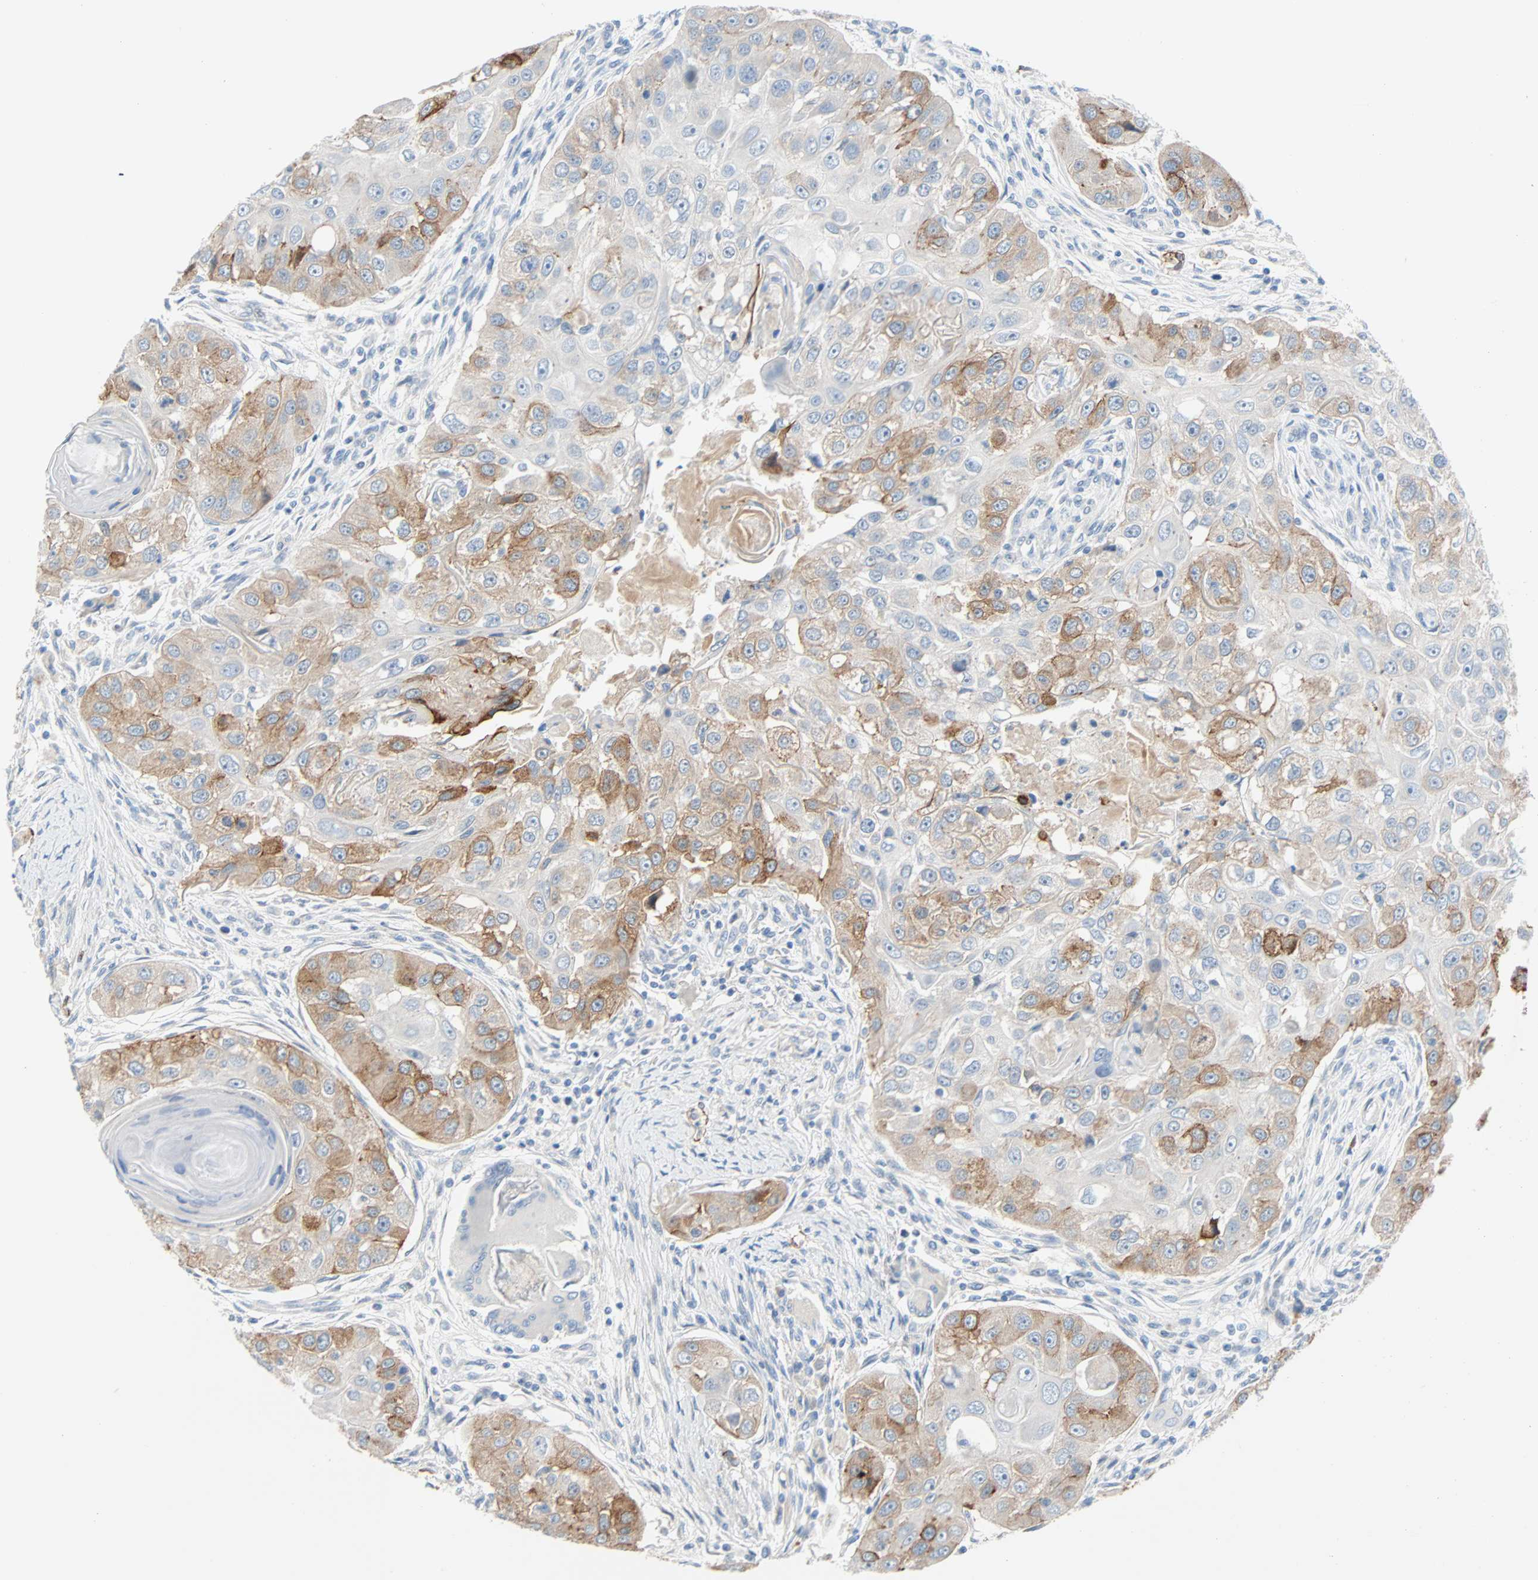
{"staining": {"intensity": "moderate", "quantity": "<25%", "location": "cytoplasmic/membranous"}, "tissue": "head and neck cancer", "cell_type": "Tumor cells", "image_type": "cancer", "snomed": [{"axis": "morphology", "description": "Normal tissue, NOS"}, {"axis": "morphology", "description": "Squamous cell carcinoma, NOS"}, {"axis": "topography", "description": "Skeletal muscle"}, {"axis": "topography", "description": "Head-Neck"}], "caption": "This photomicrograph reveals squamous cell carcinoma (head and neck) stained with IHC to label a protein in brown. The cytoplasmic/membranous of tumor cells show moderate positivity for the protein. Nuclei are counter-stained blue.", "gene": "PDPN", "patient": {"sex": "male", "age": 51}}